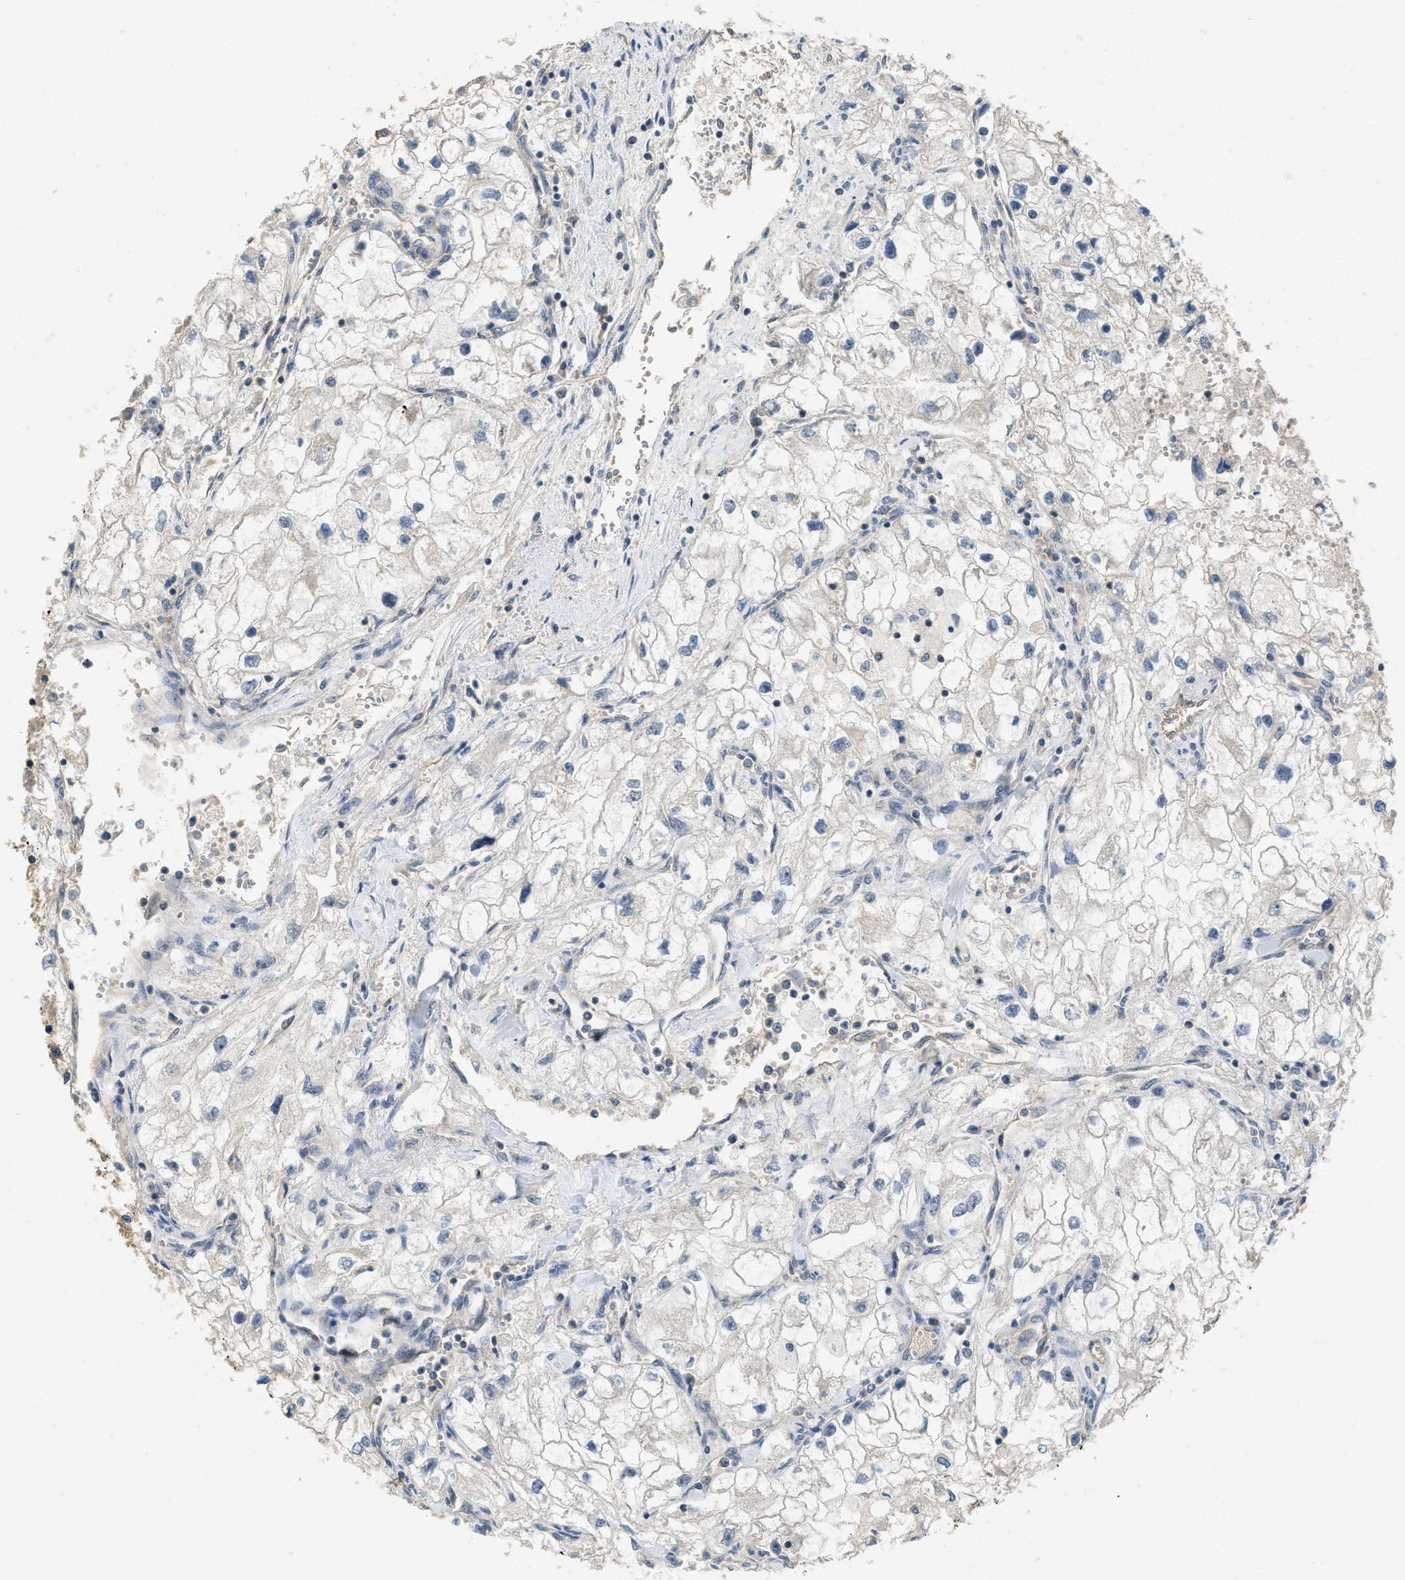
{"staining": {"intensity": "negative", "quantity": "none", "location": "none"}, "tissue": "renal cancer", "cell_type": "Tumor cells", "image_type": "cancer", "snomed": [{"axis": "morphology", "description": "Adenocarcinoma, NOS"}, {"axis": "topography", "description": "Kidney"}], "caption": "High magnification brightfield microscopy of renal adenocarcinoma stained with DAB (3,3'-diaminobenzidine) (brown) and counterstained with hematoxylin (blue): tumor cells show no significant staining.", "gene": "PPP3CA", "patient": {"sex": "female", "age": 70}}